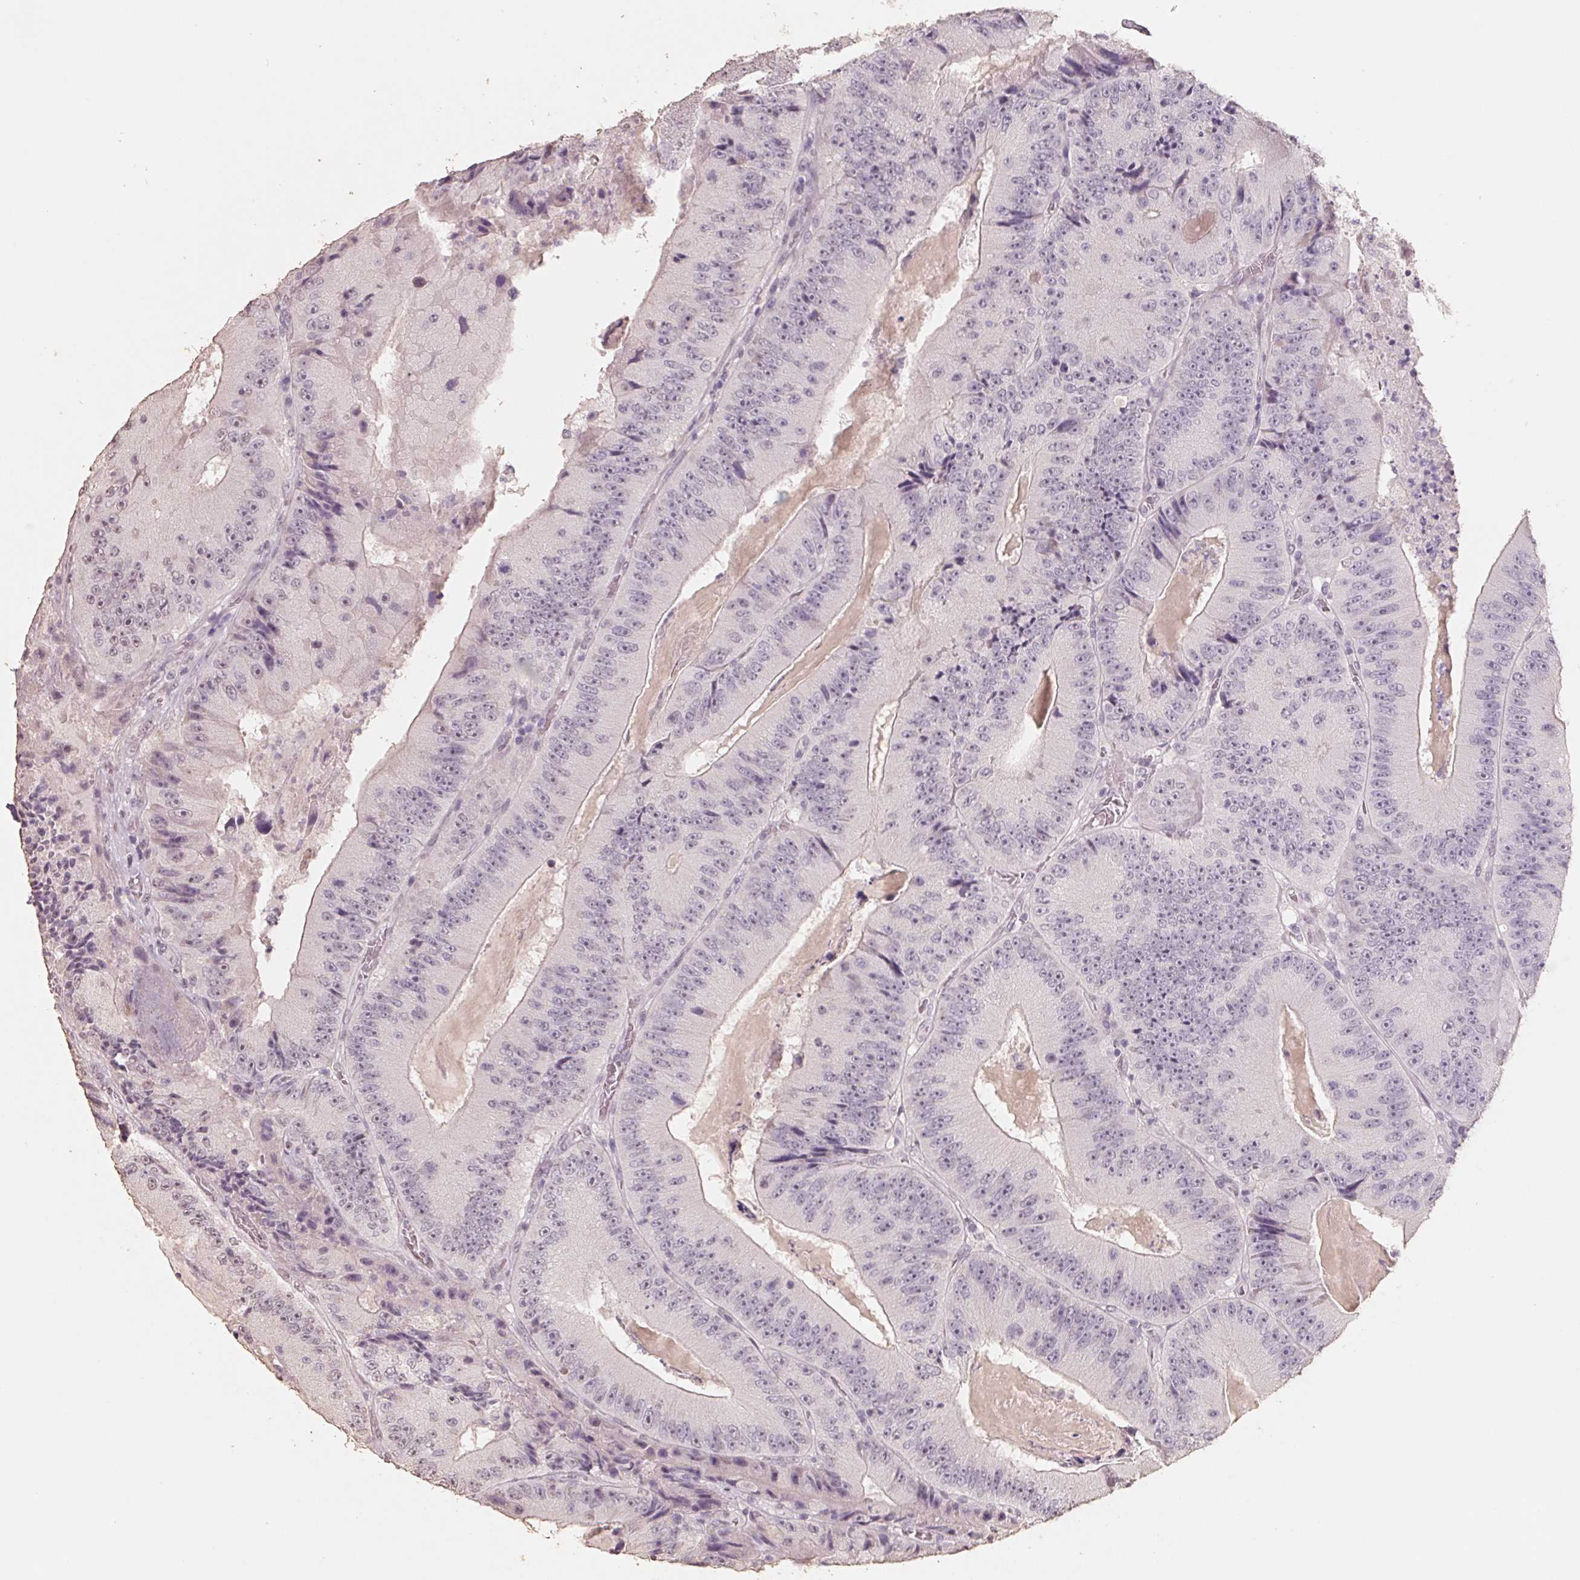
{"staining": {"intensity": "negative", "quantity": "none", "location": "none"}, "tissue": "colorectal cancer", "cell_type": "Tumor cells", "image_type": "cancer", "snomed": [{"axis": "morphology", "description": "Adenocarcinoma, NOS"}, {"axis": "topography", "description": "Colon"}], "caption": "DAB (3,3'-diaminobenzidine) immunohistochemical staining of adenocarcinoma (colorectal) shows no significant expression in tumor cells.", "gene": "FTCD", "patient": {"sex": "female", "age": 86}}